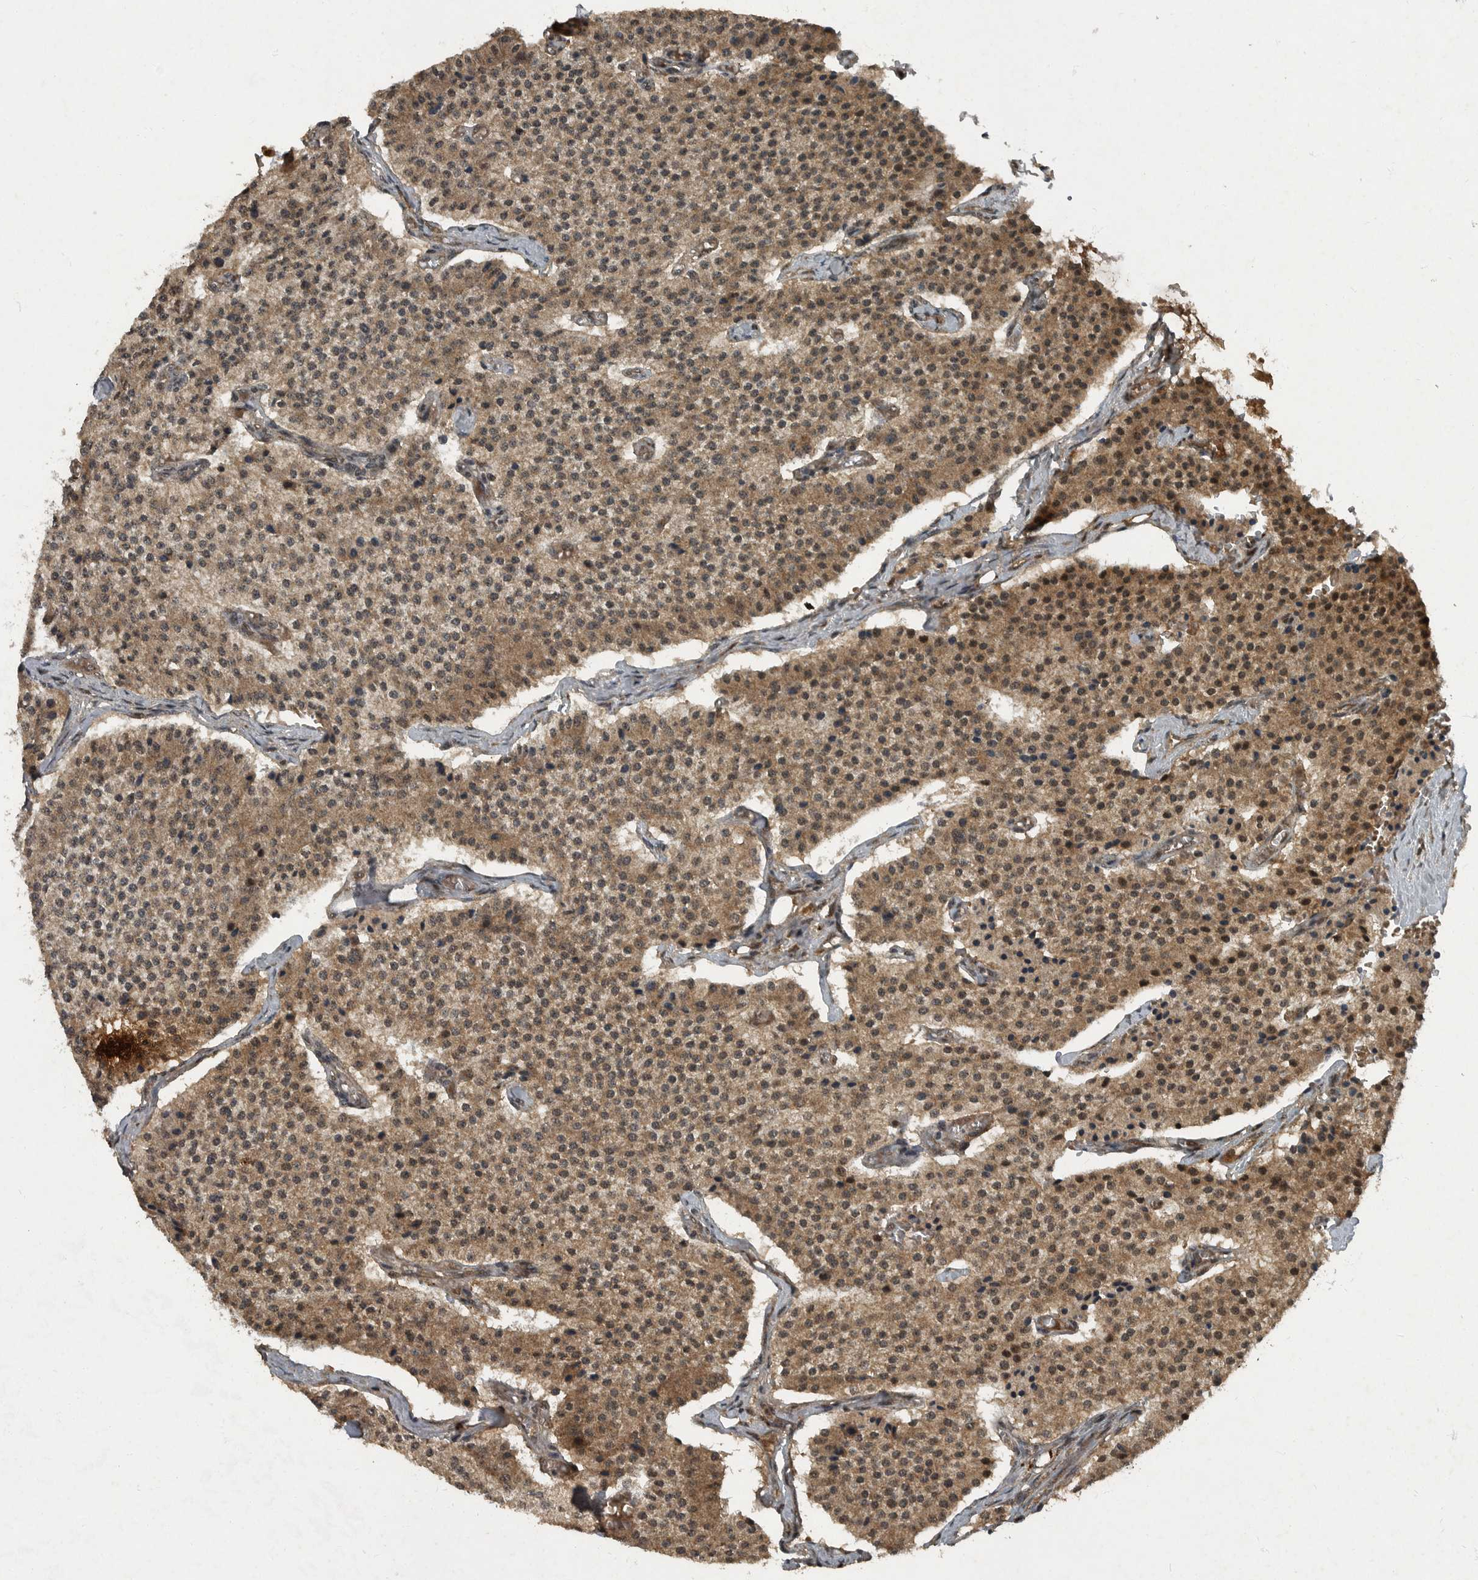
{"staining": {"intensity": "moderate", "quantity": ">75%", "location": "cytoplasmic/membranous"}, "tissue": "carcinoid", "cell_type": "Tumor cells", "image_type": "cancer", "snomed": [{"axis": "morphology", "description": "Carcinoid, malignant, NOS"}, {"axis": "topography", "description": "Colon"}], "caption": "There is medium levels of moderate cytoplasmic/membranous positivity in tumor cells of malignant carcinoid, as demonstrated by immunohistochemical staining (brown color).", "gene": "FOXO1", "patient": {"sex": "female", "age": 52}}